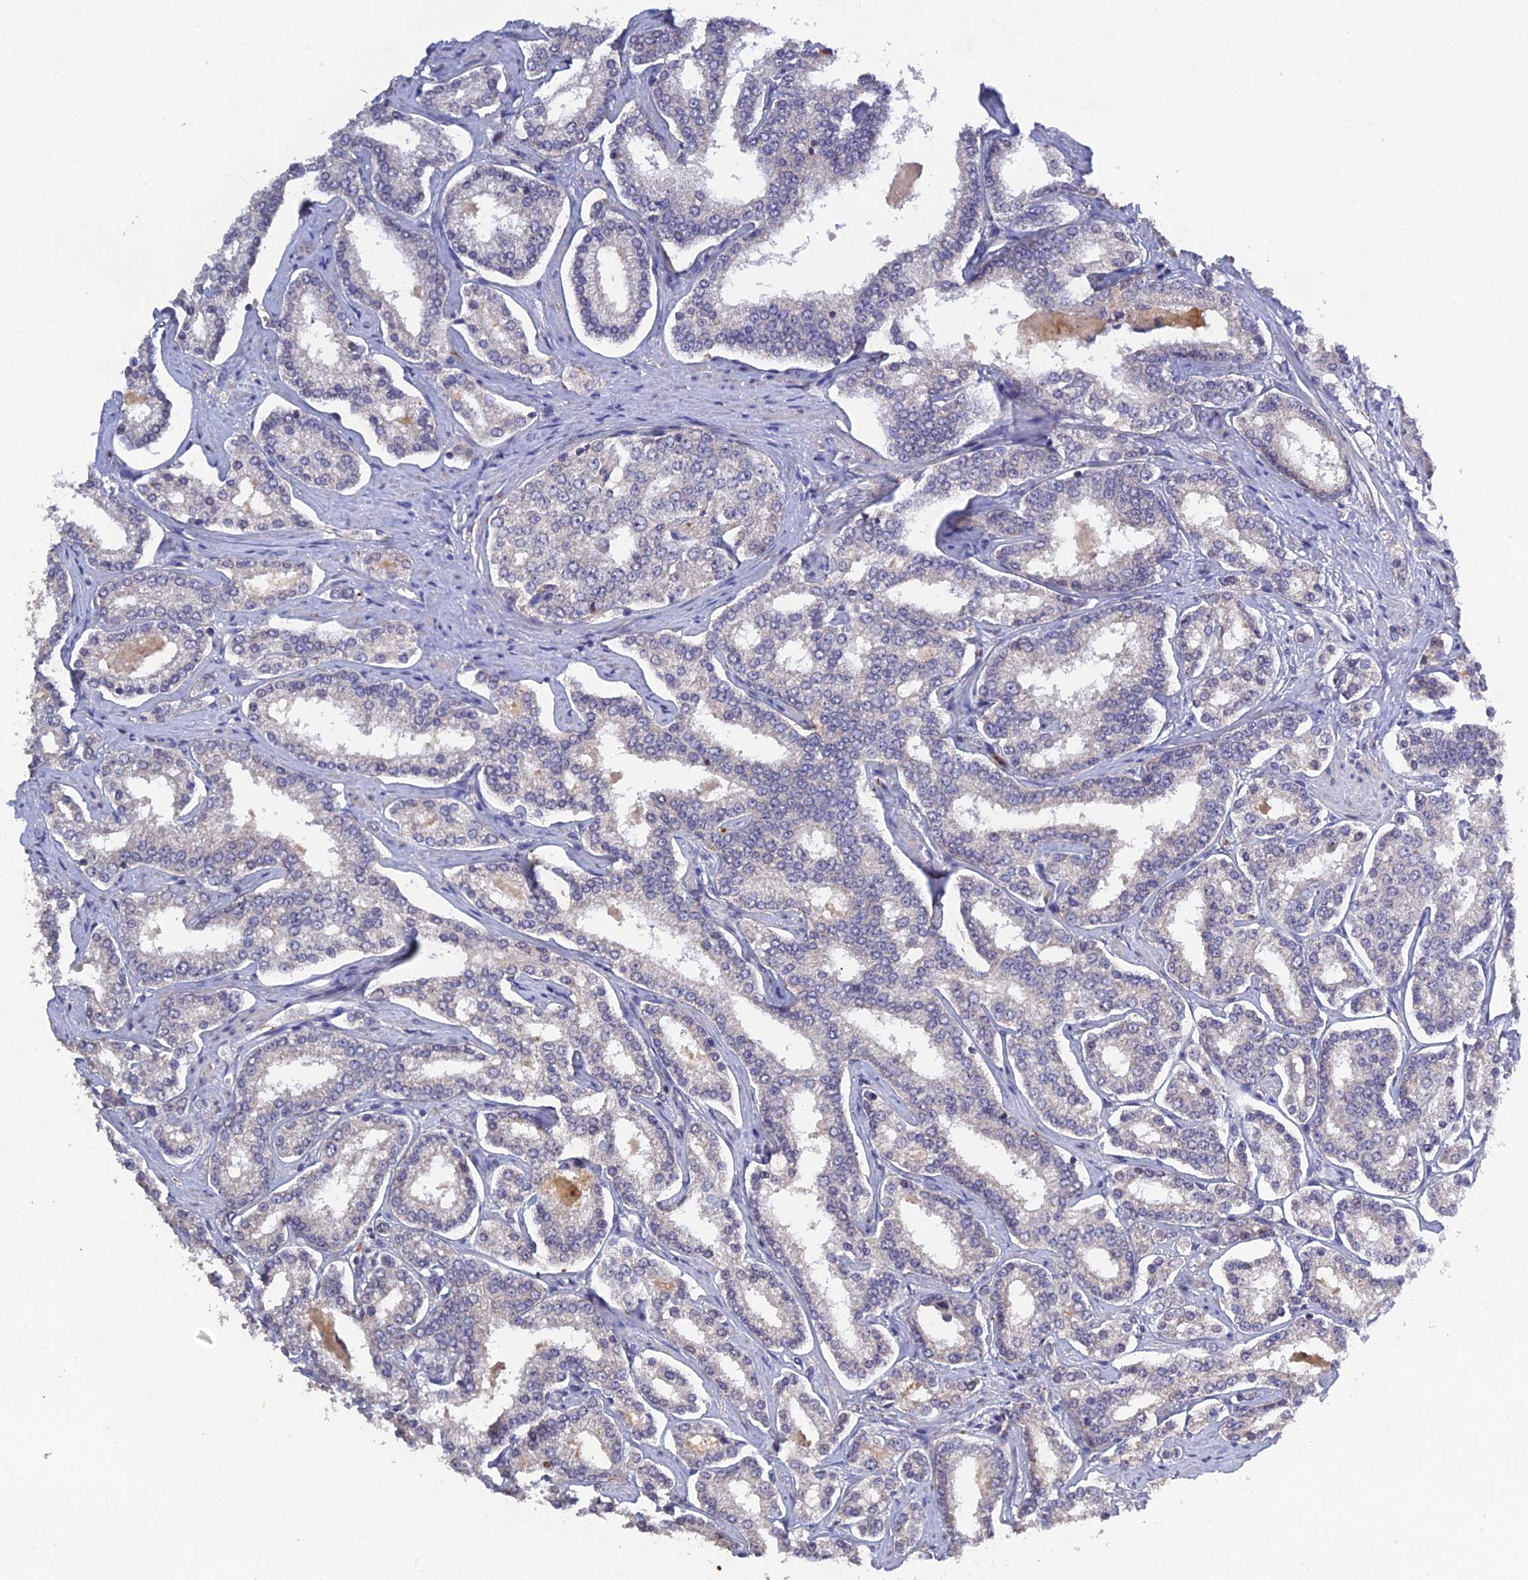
{"staining": {"intensity": "negative", "quantity": "none", "location": "none"}, "tissue": "prostate cancer", "cell_type": "Tumor cells", "image_type": "cancer", "snomed": [{"axis": "morphology", "description": "Normal tissue, NOS"}, {"axis": "morphology", "description": "Adenocarcinoma, High grade"}, {"axis": "topography", "description": "Prostate"}], "caption": "Tumor cells show no significant expression in prostate high-grade adenocarcinoma.", "gene": "SLC39A13", "patient": {"sex": "male", "age": 83}}